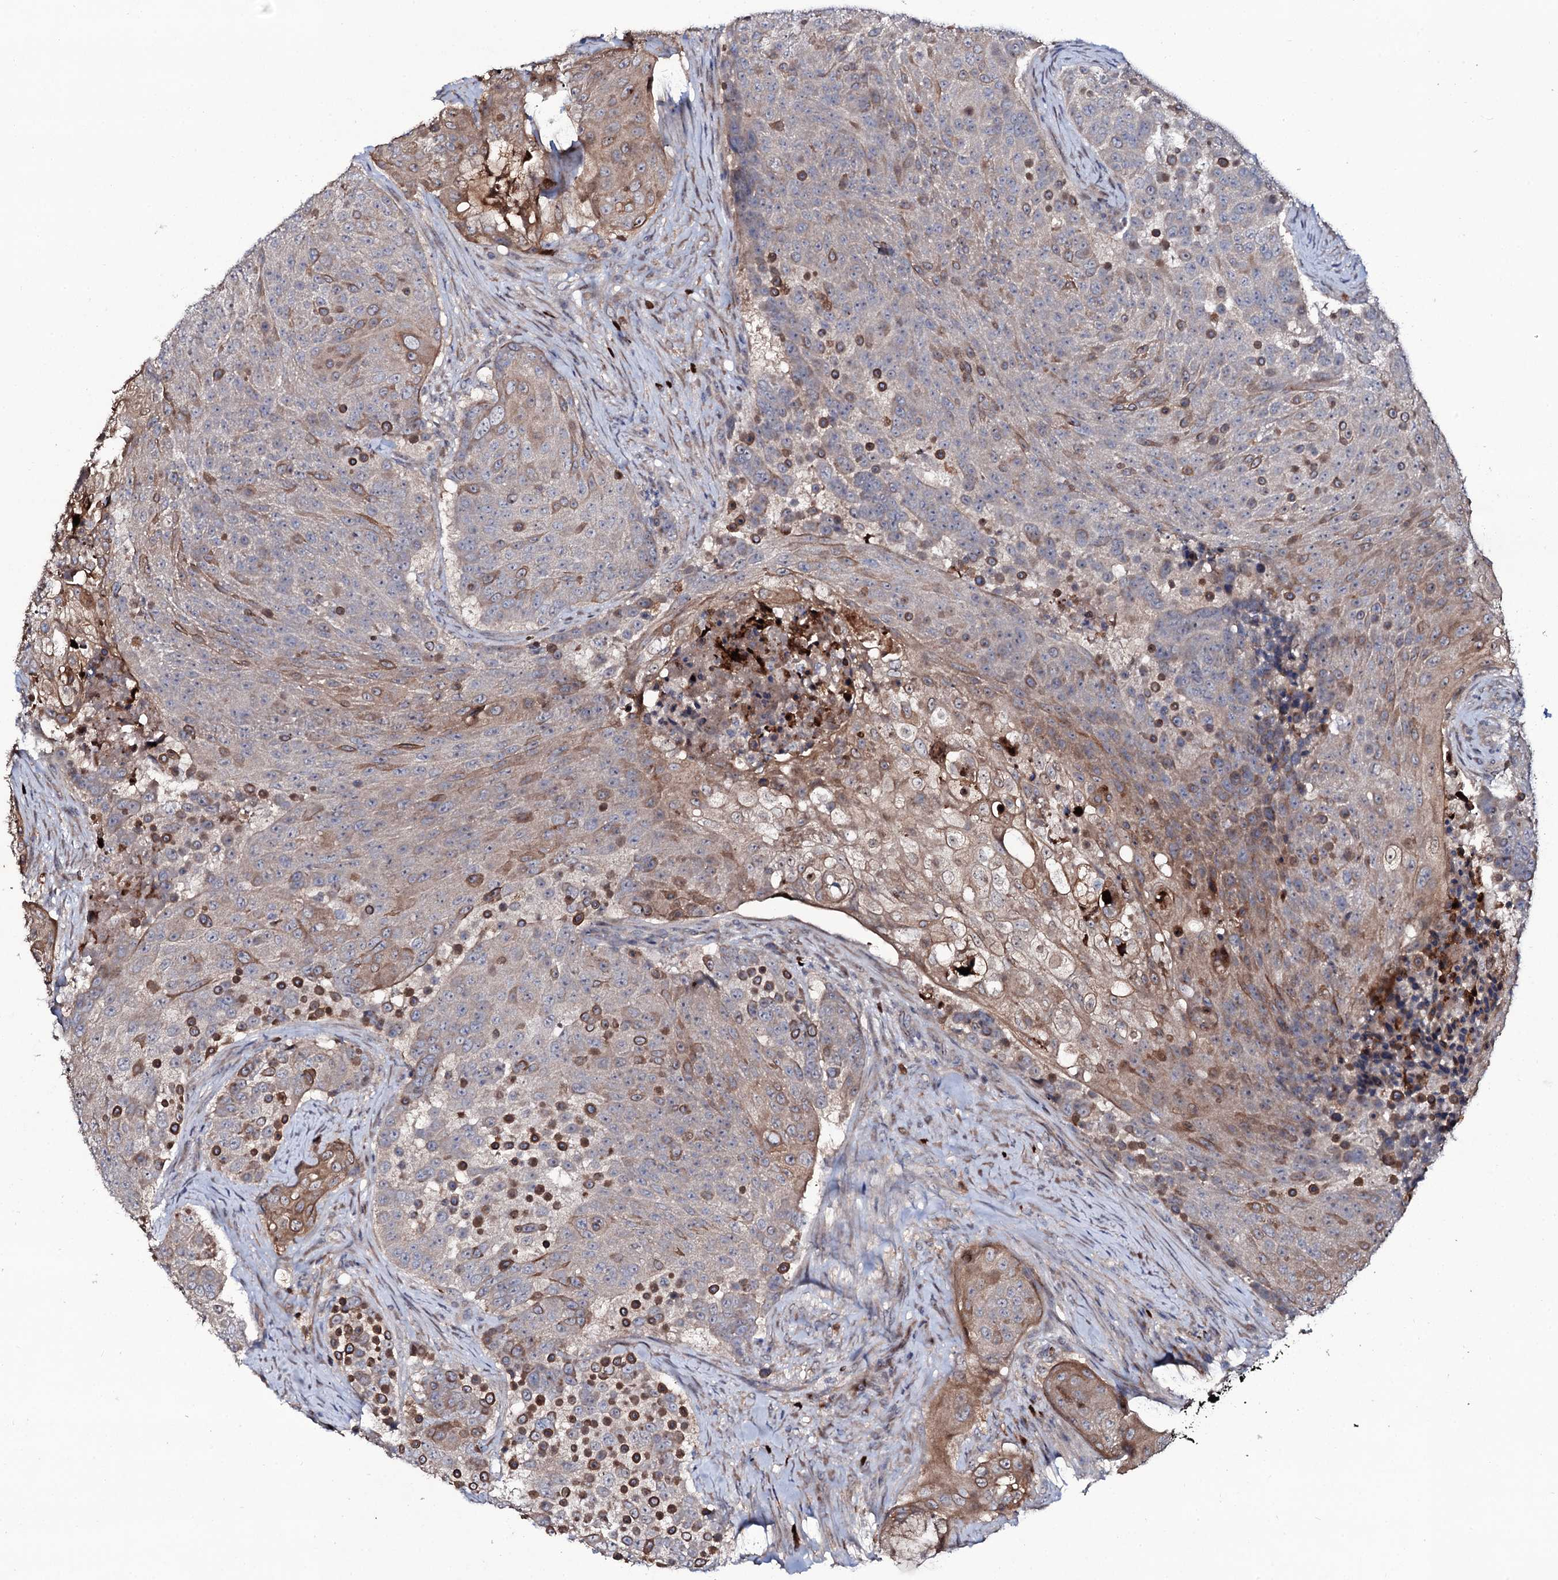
{"staining": {"intensity": "moderate", "quantity": "25%-75%", "location": "cytoplasmic/membranous"}, "tissue": "urothelial cancer", "cell_type": "Tumor cells", "image_type": "cancer", "snomed": [{"axis": "morphology", "description": "Urothelial carcinoma, High grade"}, {"axis": "topography", "description": "Urinary bladder"}], "caption": "Protein expression analysis of human urothelial cancer reveals moderate cytoplasmic/membranous staining in about 25%-75% of tumor cells.", "gene": "COG6", "patient": {"sex": "female", "age": 63}}